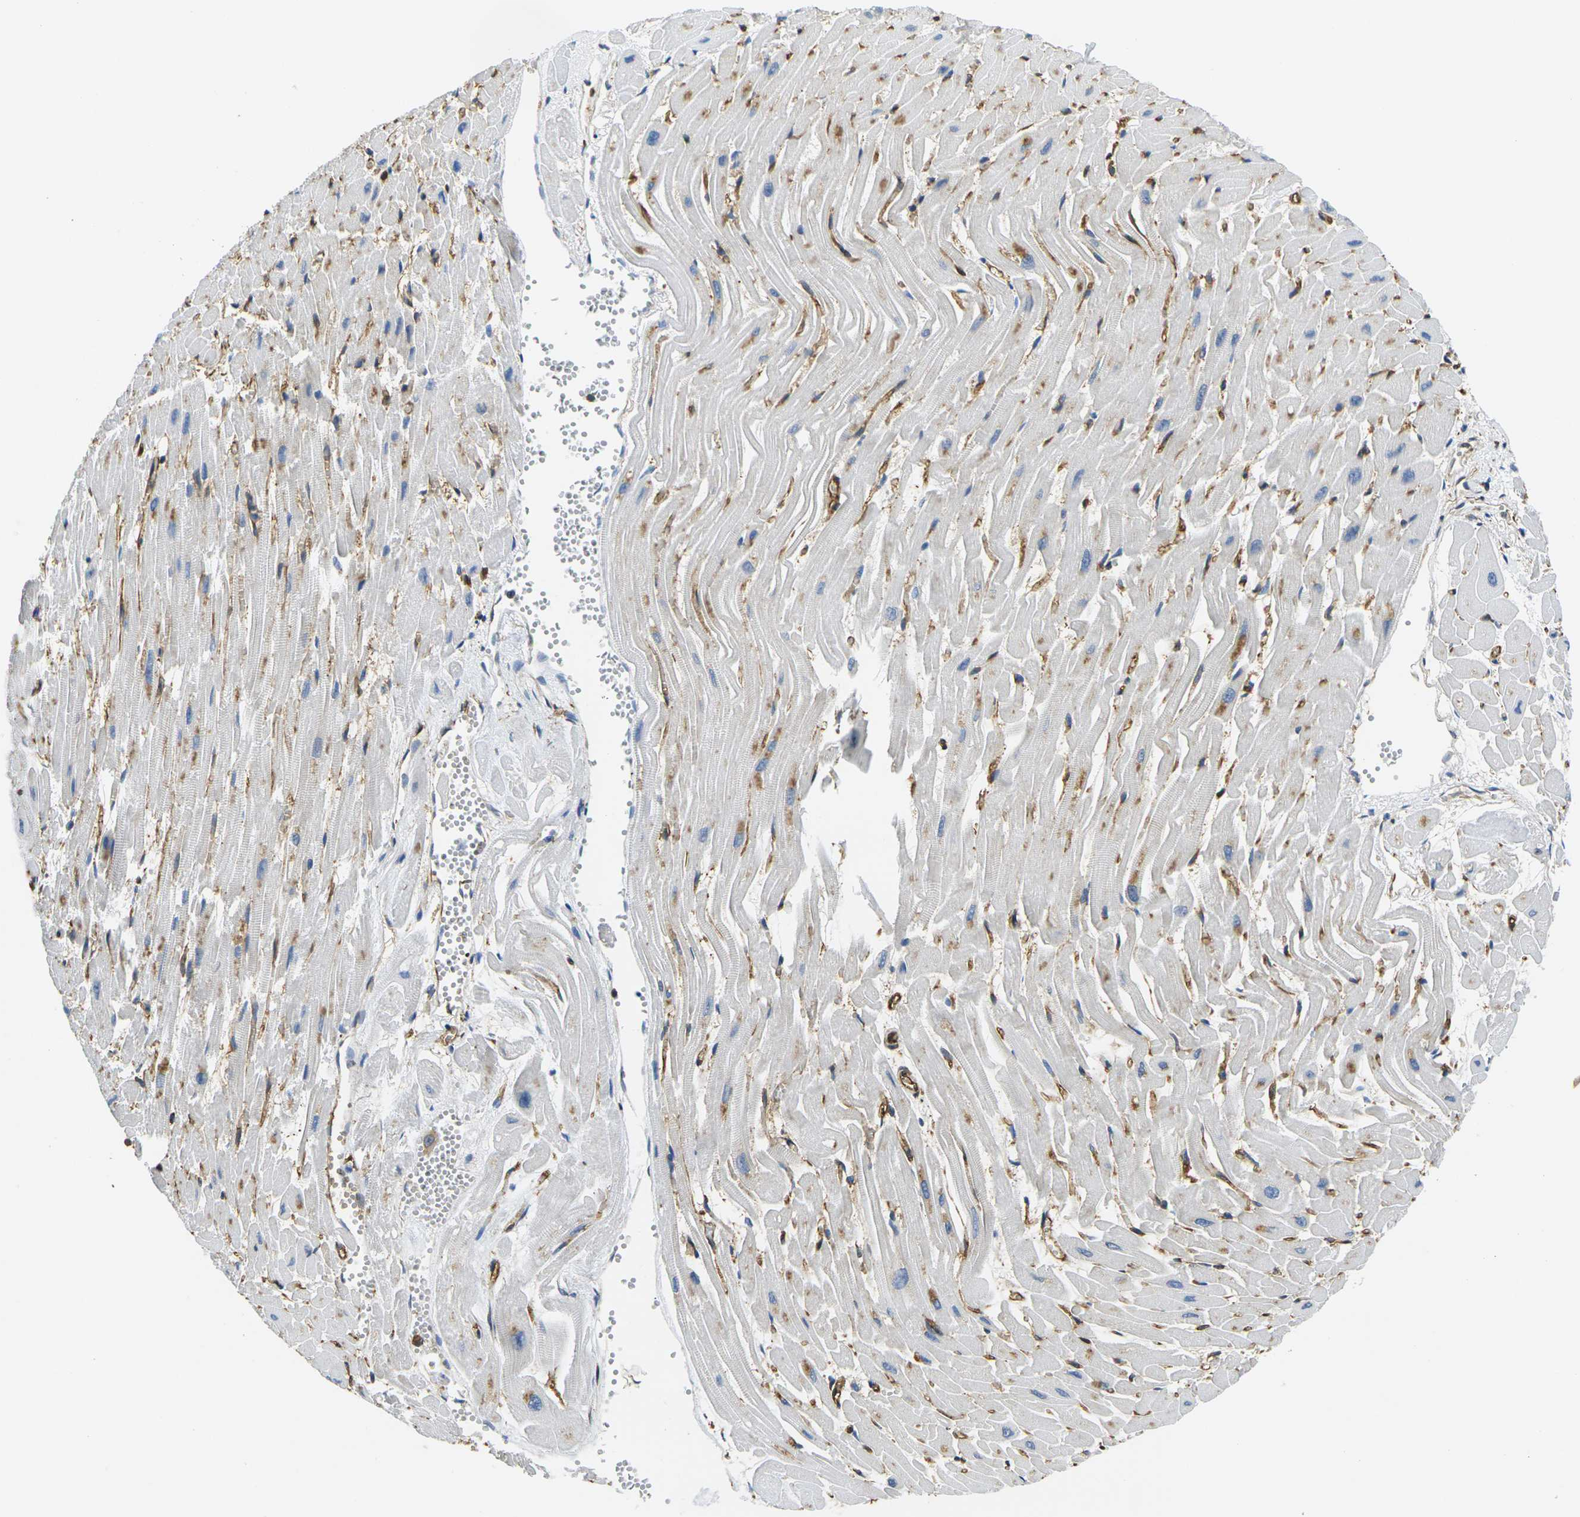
{"staining": {"intensity": "moderate", "quantity": "<25%", "location": "cytoplasmic/membranous"}, "tissue": "heart muscle", "cell_type": "Cardiomyocytes", "image_type": "normal", "snomed": [{"axis": "morphology", "description": "Normal tissue, NOS"}, {"axis": "topography", "description": "Heart"}], "caption": "Moderate cytoplasmic/membranous positivity for a protein is seen in approximately <25% of cardiomyocytes of normal heart muscle using IHC.", "gene": "FAM110D", "patient": {"sex": "female", "age": 19}}